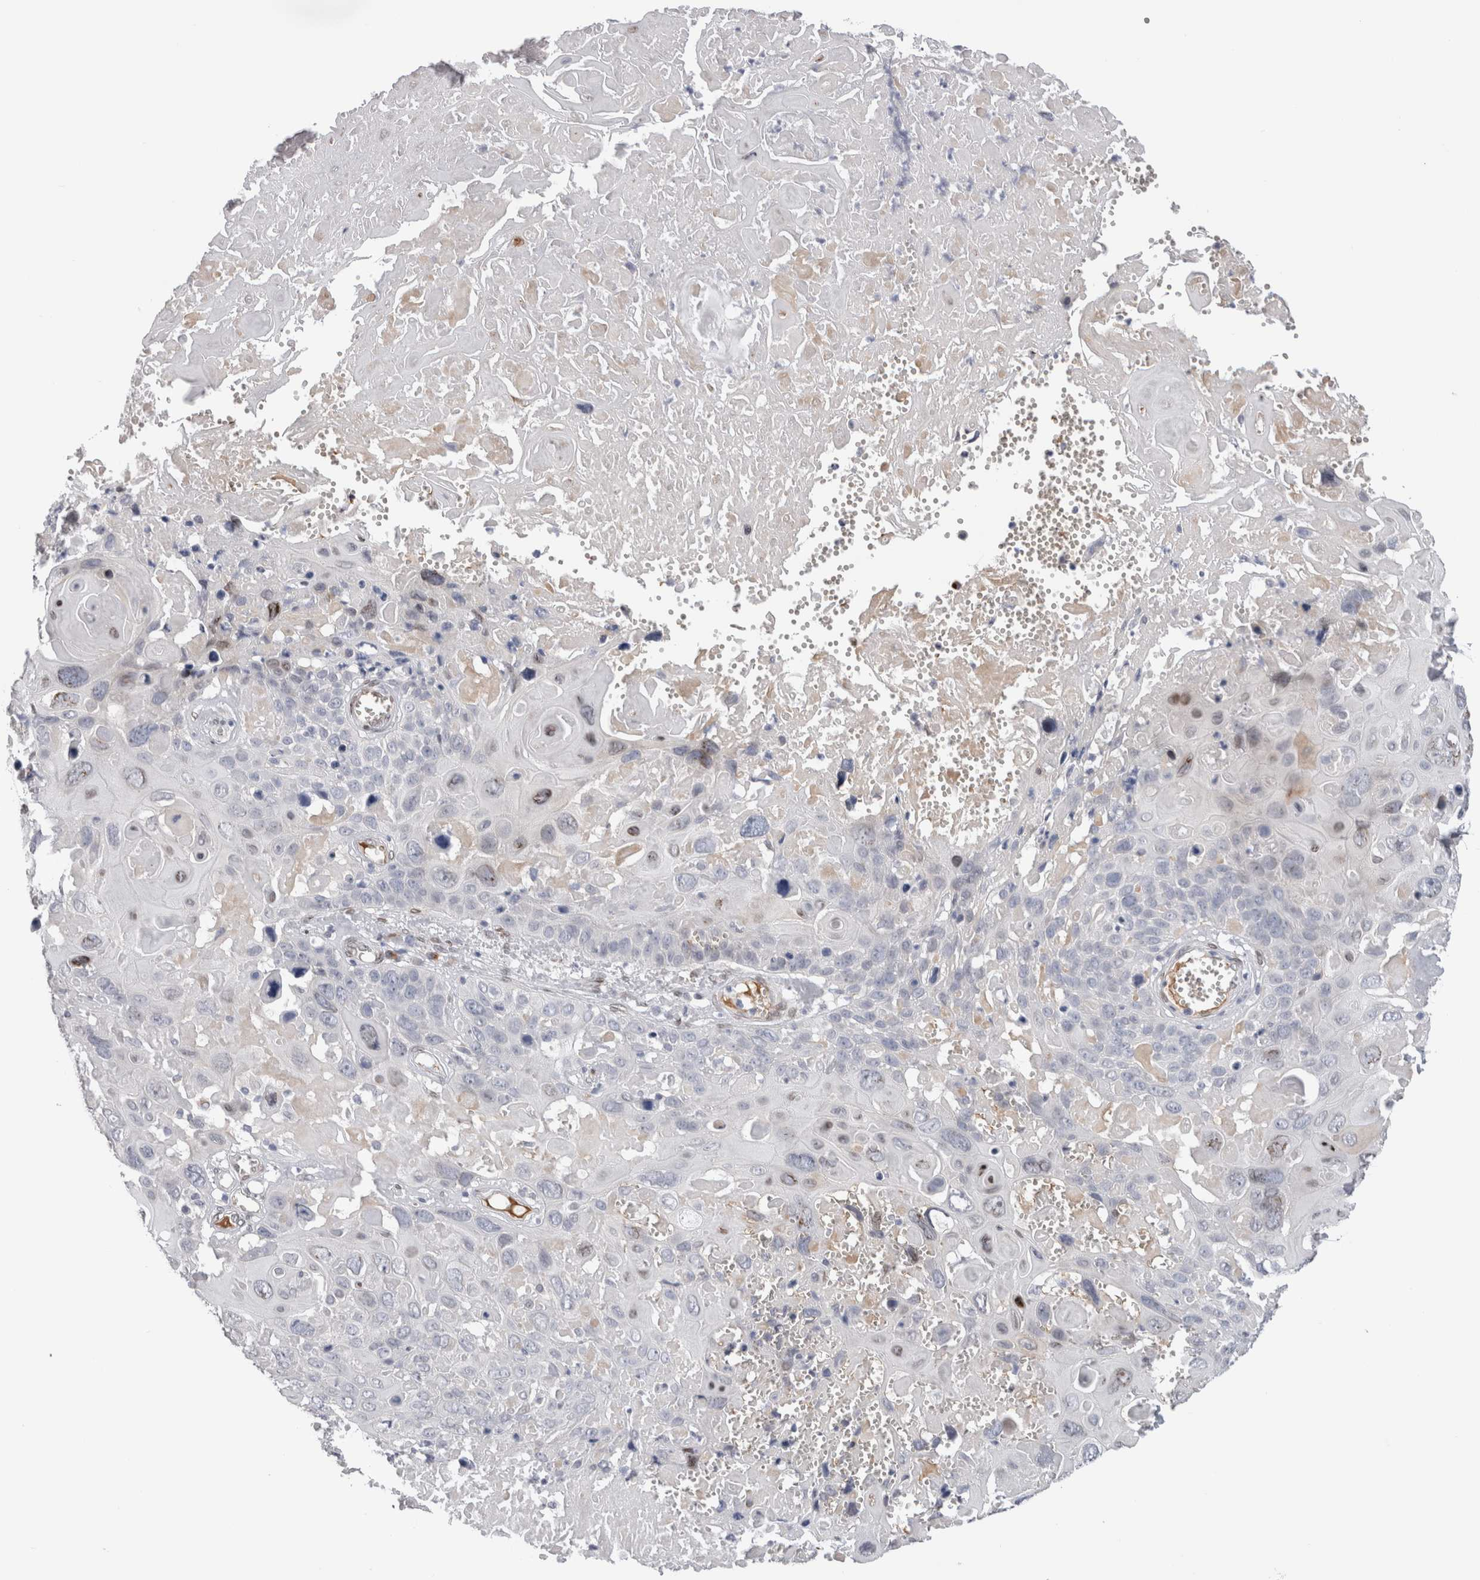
{"staining": {"intensity": "negative", "quantity": "none", "location": "none"}, "tissue": "cervical cancer", "cell_type": "Tumor cells", "image_type": "cancer", "snomed": [{"axis": "morphology", "description": "Squamous cell carcinoma, NOS"}, {"axis": "topography", "description": "Cervix"}], "caption": "The histopathology image displays no significant positivity in tumor cells of squamous cell carcinoma (cervical).", "gene": "DMTN", "patient": {"sex": "female", "age": 74}}